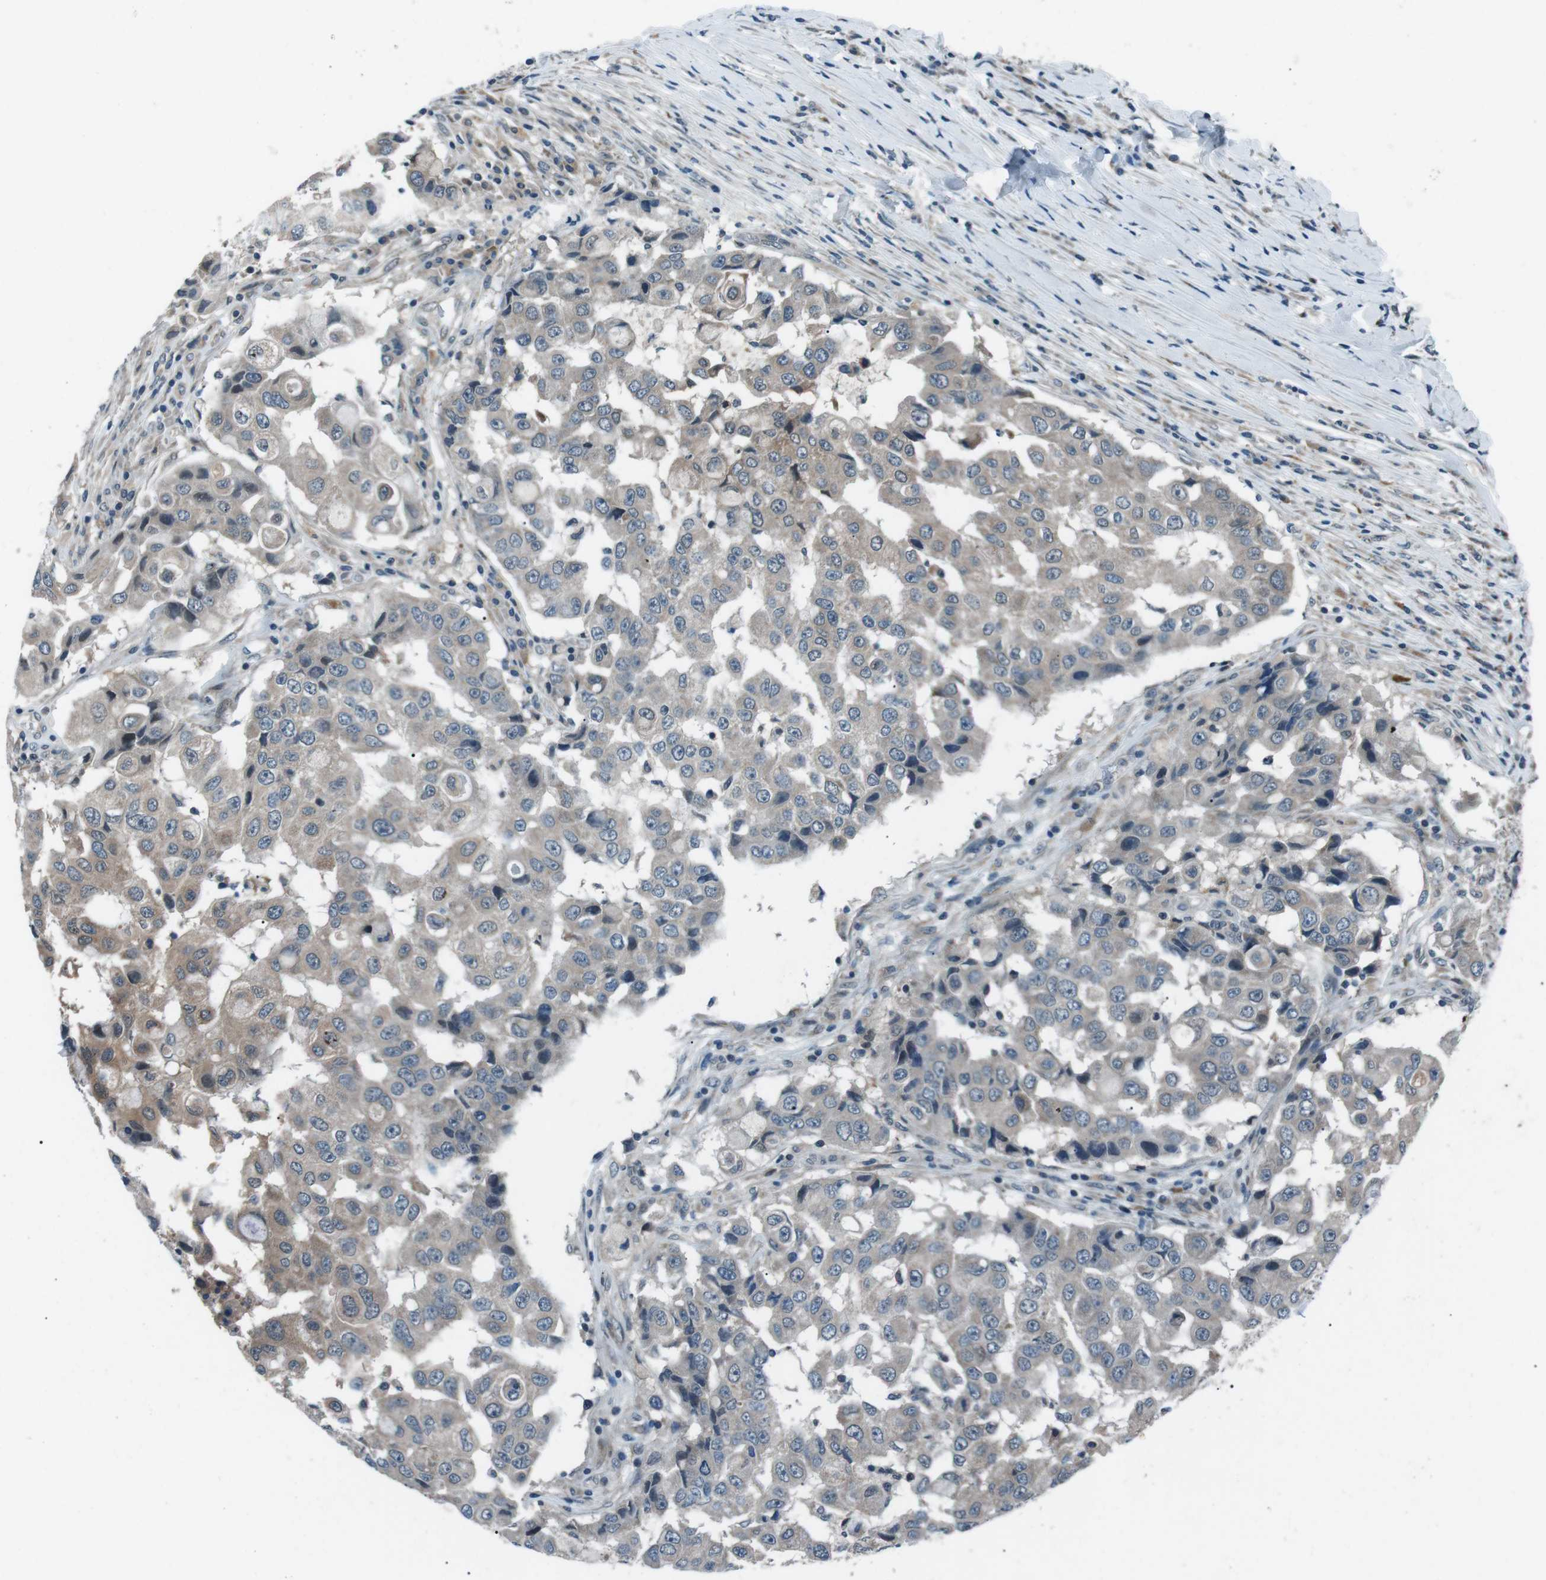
{"staining": {"intensity": "weak", "quantity": "25%-75%", "location": "cytoplasmic/membranous"}, "tissue": "breast cancer", "cell_type": "Tumor cells", "image_type": "cancer", "snomed": [{"axis": "morphology", "description": "Duct carcinoma"}, {"axis": "topography", "description": "Breast"}], "caption": "Breast cancer (intraductal carcinoma) tissue exhibits weak cytoplasmic/membranous positivity in approximately 25%-75% of tumor cells", "gene": "LRIG2", "patient": {"sex": "female", "age": 27}}